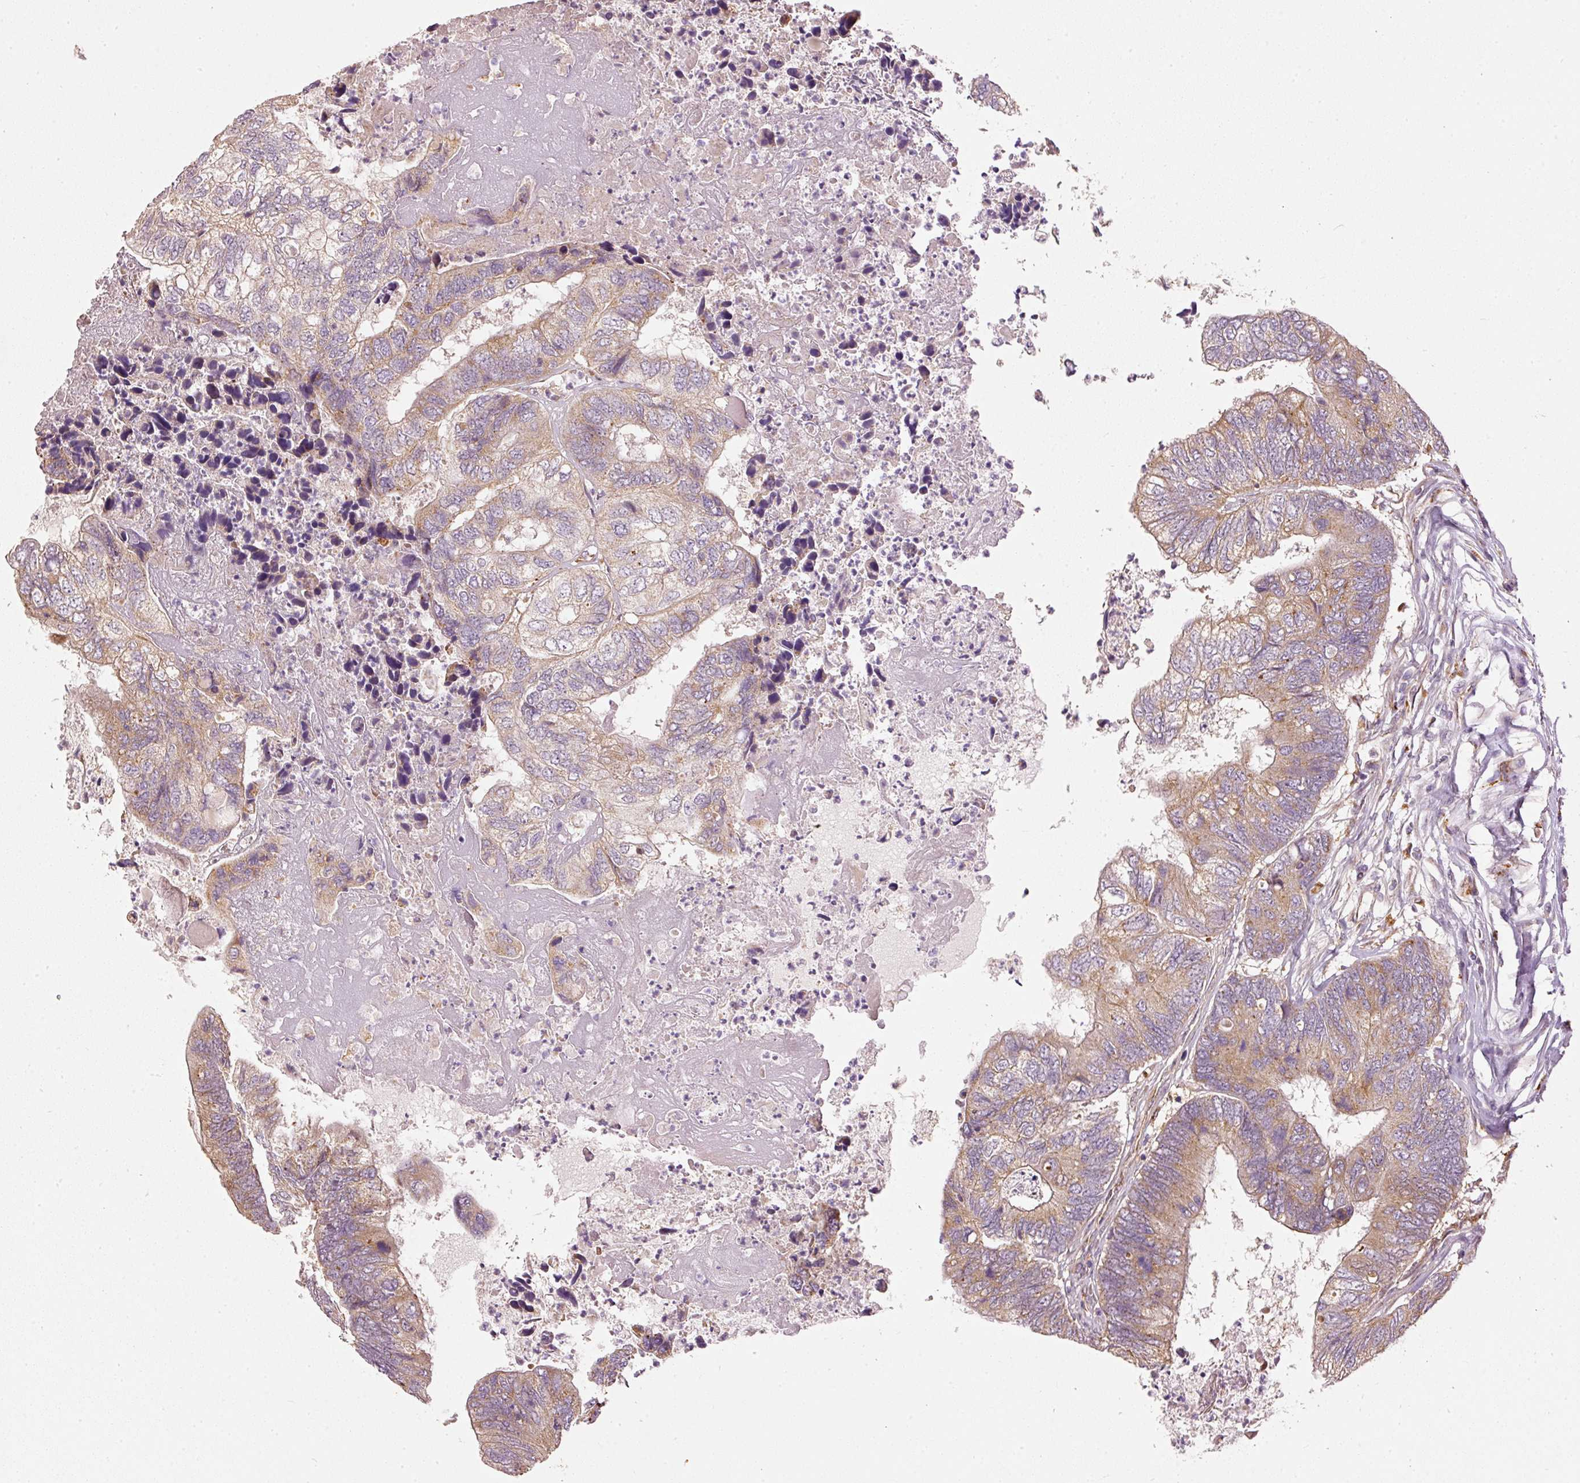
{"staining": {"intensity": "moderate", "quantity": ">75%", "location": "cytoplasmic/membranous"}, "tissue": "colorectal cancer", "cell_type": "Tumor cells", "image_type": "cancer", "snomed": [{"axis": "morphology", "description": "Adenocarcinoma, NOS"}, {"axis": "topography", "description": "Colon"}], "caption": "This is a micrograph of IHC staining of colorectal cancer, which shows moderate positivity in the cytoplasmic/membranous of tumor cells.", "gene": "MTHFD1L", "patient": {"sex": "female", "age": 67}}